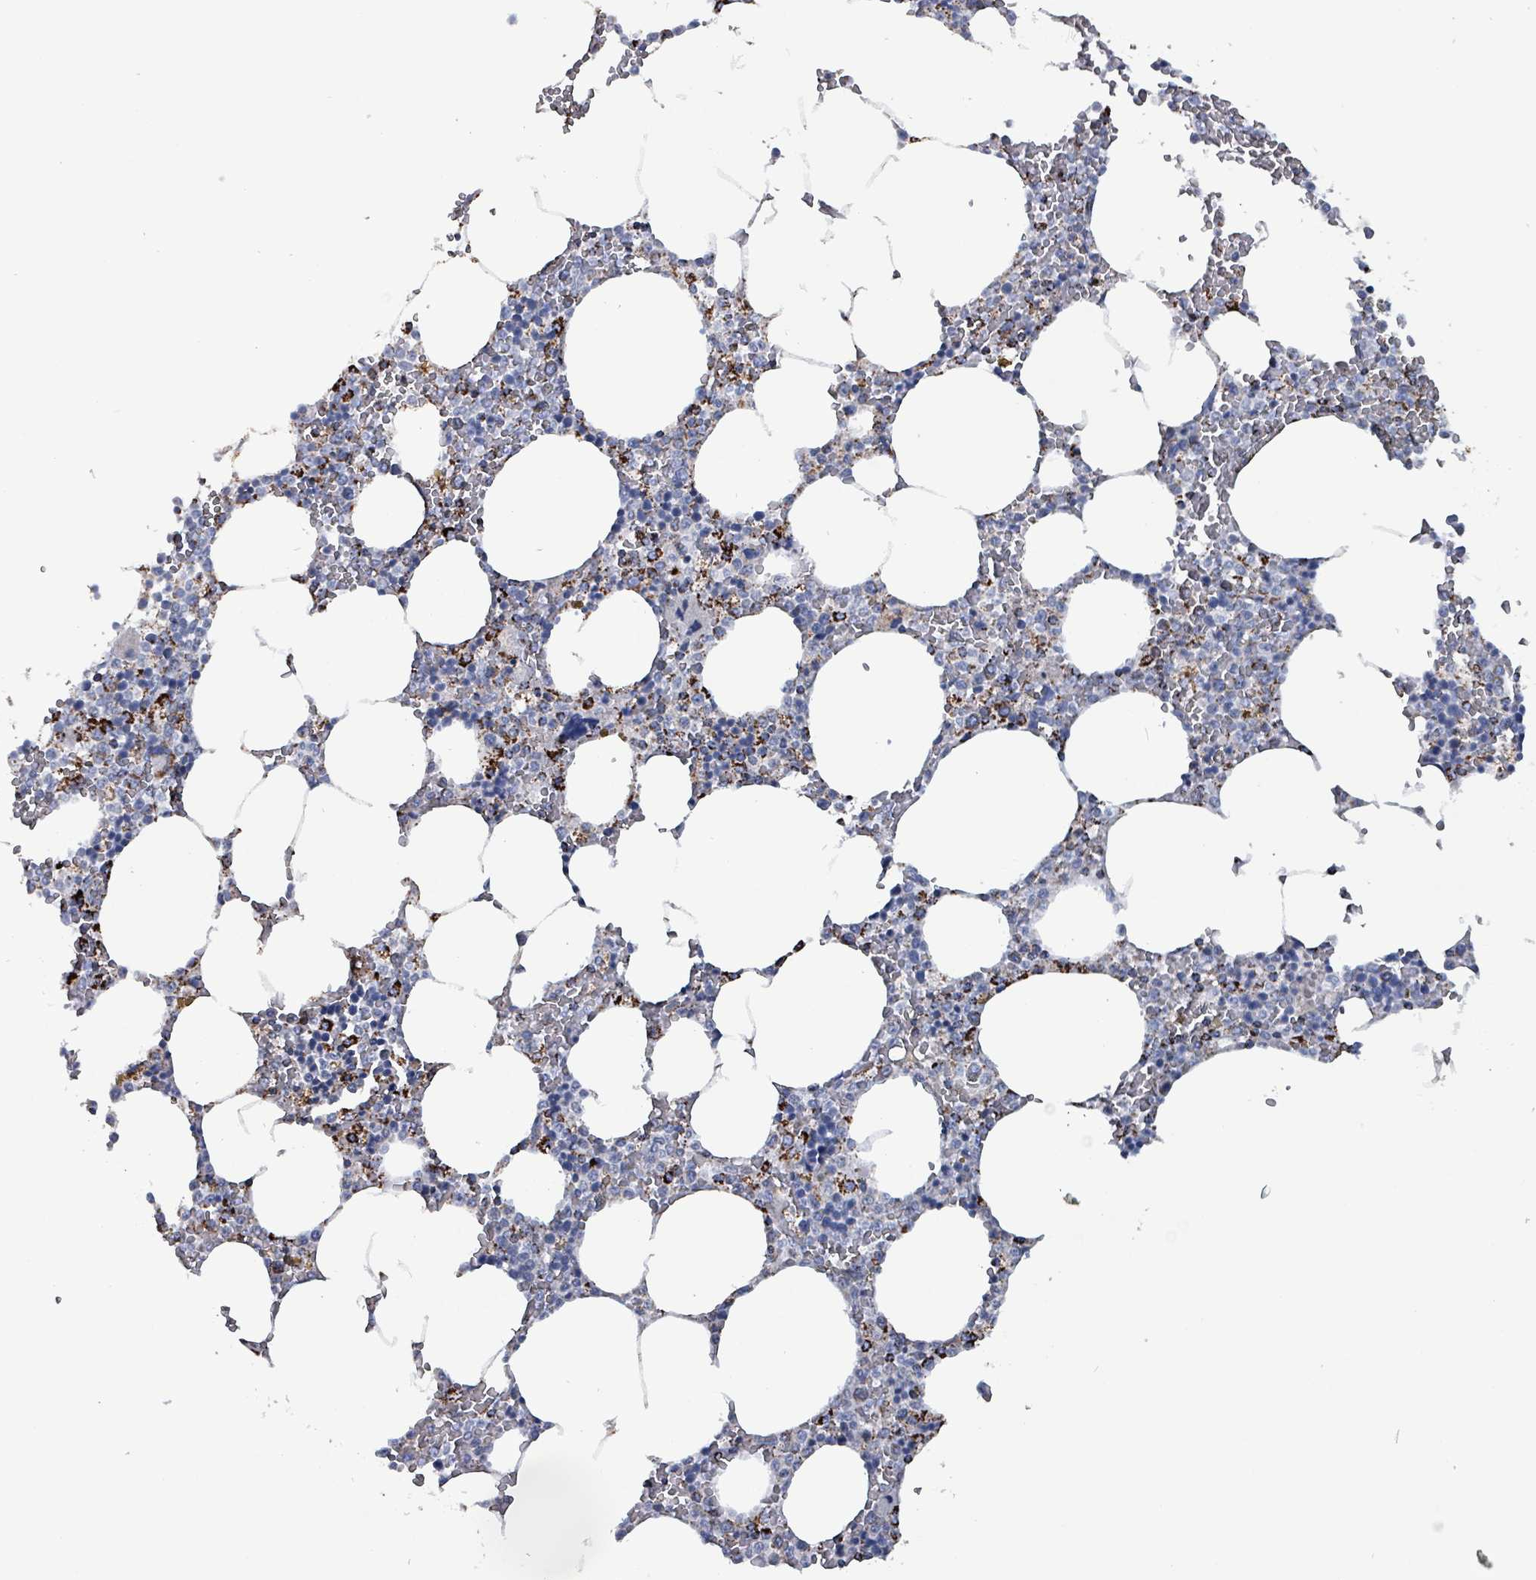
{"staining": {"intensity": "strong", "quantity": "<25%", "location": "cytoplasmic/membranous"}, "tissue": "bone marrow", "cell_type": "Hematopoietic cells", "image_type": "normal", "snomed": [{"axis": "morphology", "description": "Normal tissue, NOS"}, {"axis": "topography", "description": "Bone marrow"}], "caption": "Protein expression analysis of normal bone marrow shows strong cytoplasmic/membranous expression in about <25% of hematopoietic cells.", "gene": "IDH3B", "patient": {"sex": "male", "age": 70}}